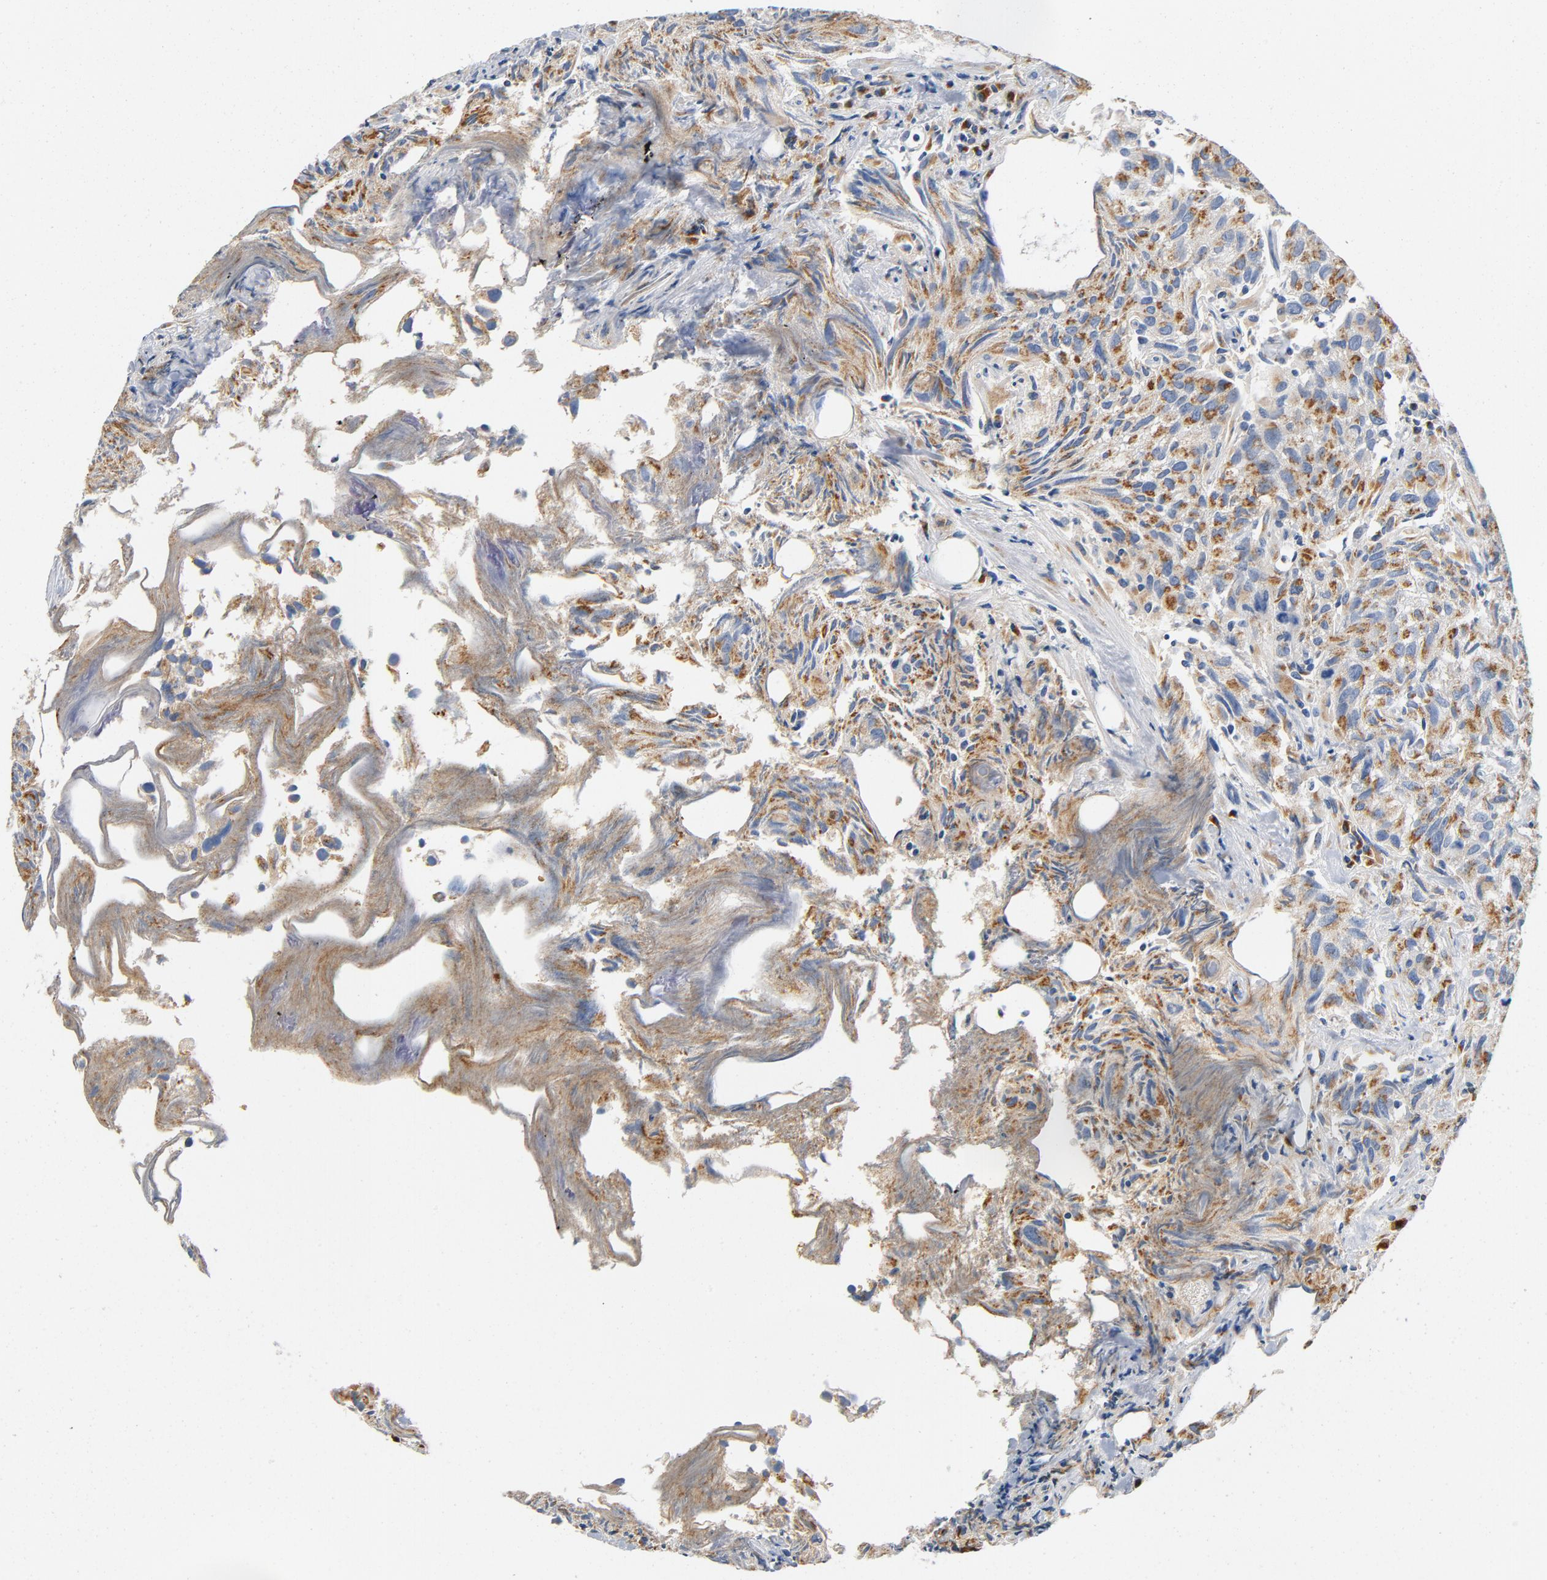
{"staining": {"intensity": "weak", "quantity": "25%-75%", "location": "cytoplasmic/membranous"}, "tissue": "urothelial cancer", "cell_type": "Tumor cells", "image_type": "cancer", "snomed": [{"axis": "morphology", "description": "Urothelial carcinoma, High grade"}, {"axis": "topography", "description": "Urinary bladder"}], "caption": "Immunohistochemistry micrograph of neoplastic tissue: human urothelial cancer stained using immunohistochemistry (IHC) reveals low levels of weak protein expression localized specifically in the cytoplasmic/membranous of tumor cells, appearing as a cytoplasmic/membranous brown color.", "gene": "LMAN2", "patient": {"sex": "female", "age": 75}}